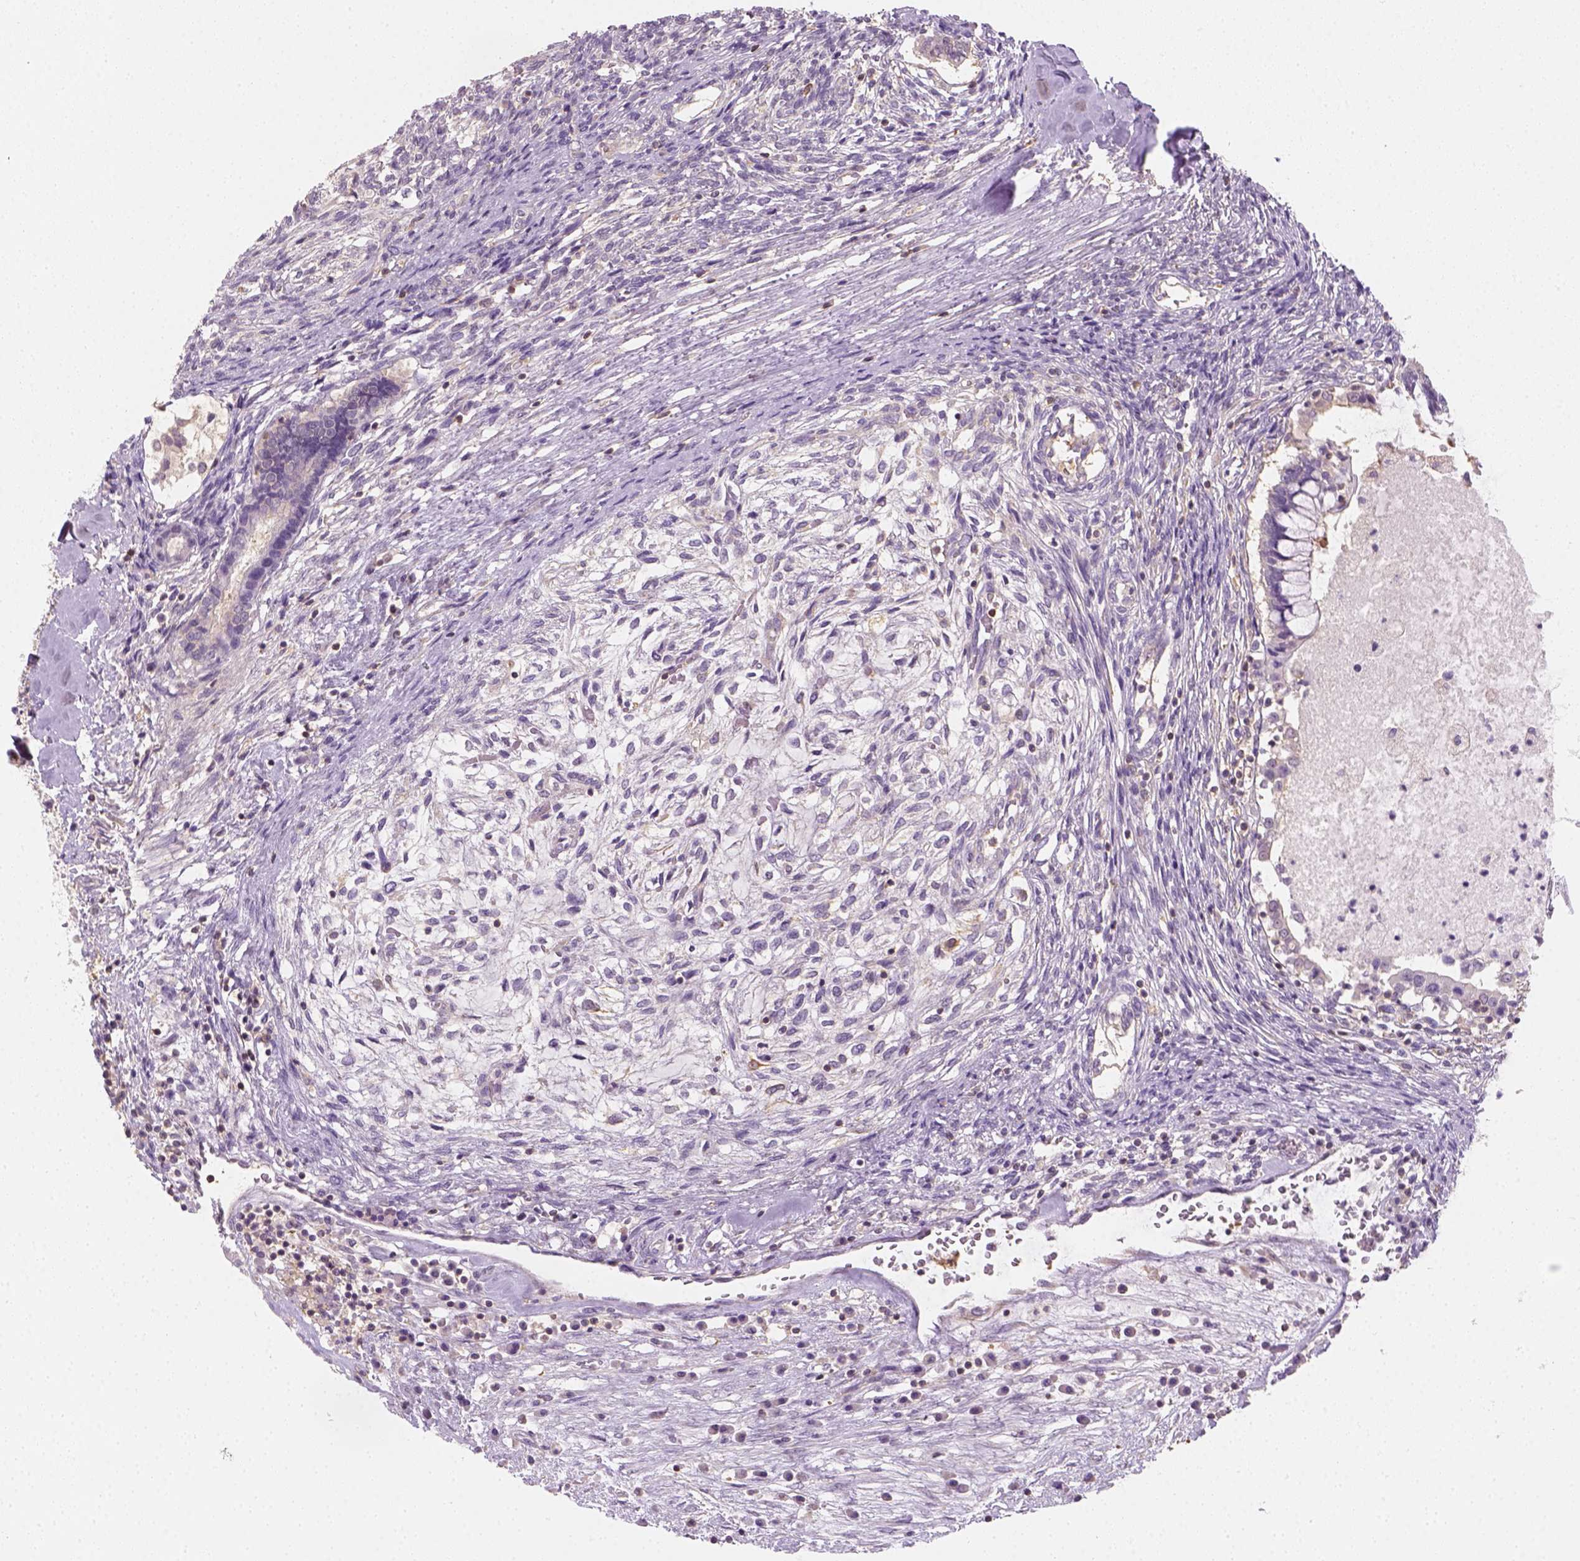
{"staining": {"intensity": "negative", "quantity": "none", "location": "none"}, "tissue": "testis cancer", "cell_type": "Tumor cells", "image_type": "cancer", "snomed": [{"axis": "morphology", "description": "Carcinoma, Embryonal, NOS"}, {"axis": "topography", "description": "Testis"}], "caption": "A high-resolution micrograph shows immunohistochemistry staining of testis cancer, which reveals no significant staining in tumor cells.", "gene": "EPHB1", "patient": {"sex": "male", "age": 37}}